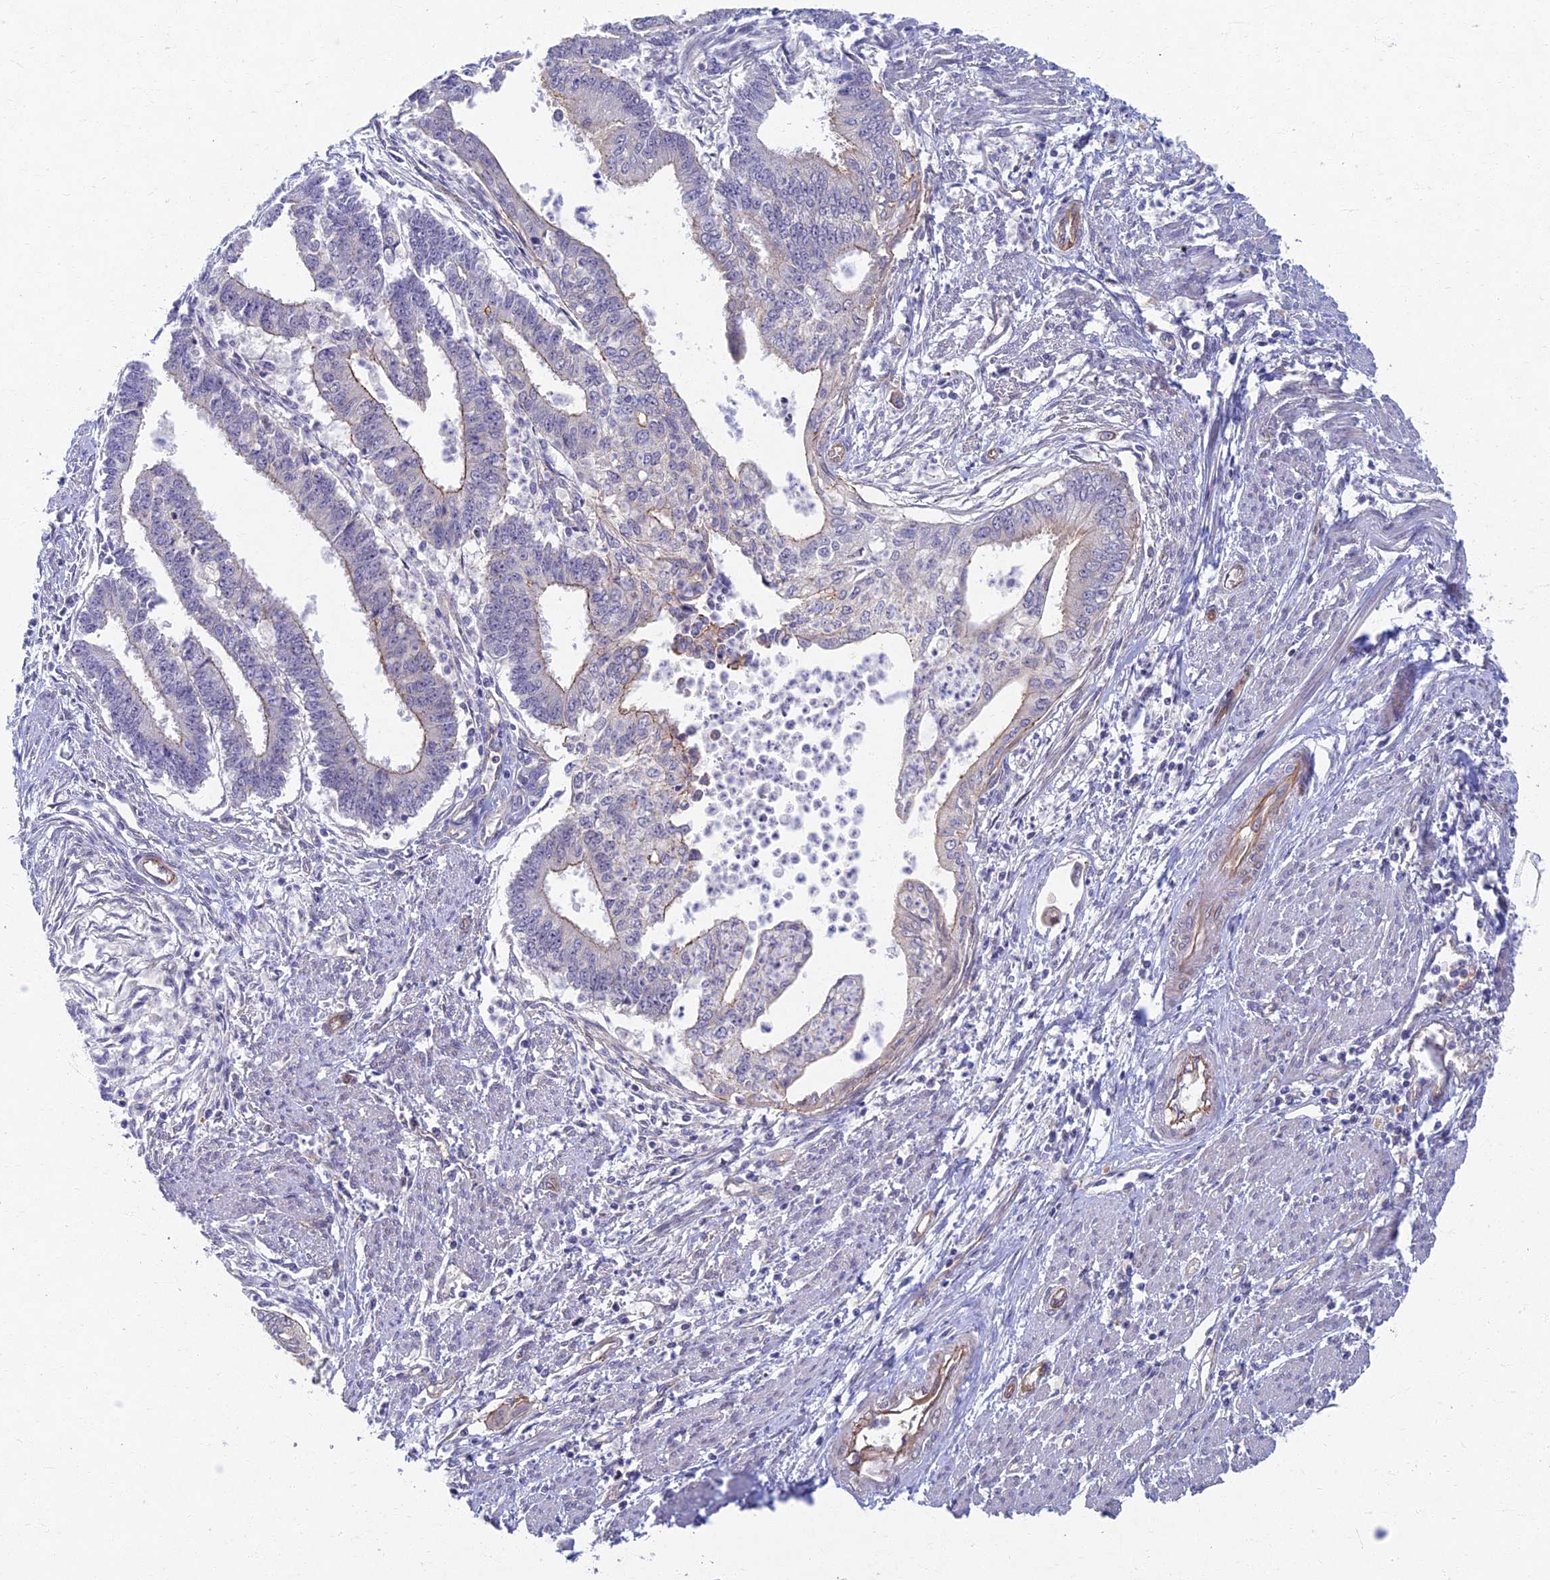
{"staining": {"intensity": "moderate", "quantity": "<25%", "location": "cytoplasmic/membranous"}, "tissue": "endometrial cancer", "cell_type": "Tumor cells", "image_type": "cancer", "snomed": [{"axis": "morphology", "description": "Adenocarcinoma, NOS"}, {"axis": "topography", "description": "Endometrium"}], "caption": "A brown stain labels moderate cytoplasmic/membranous staining of a protein in human endometrial cancer tumor cells. (brown staining indicates protein expression, while blue staining denotes nuclei).", "gene": "RHBDL2", "patient": {"sex": "female", "age": 73}}